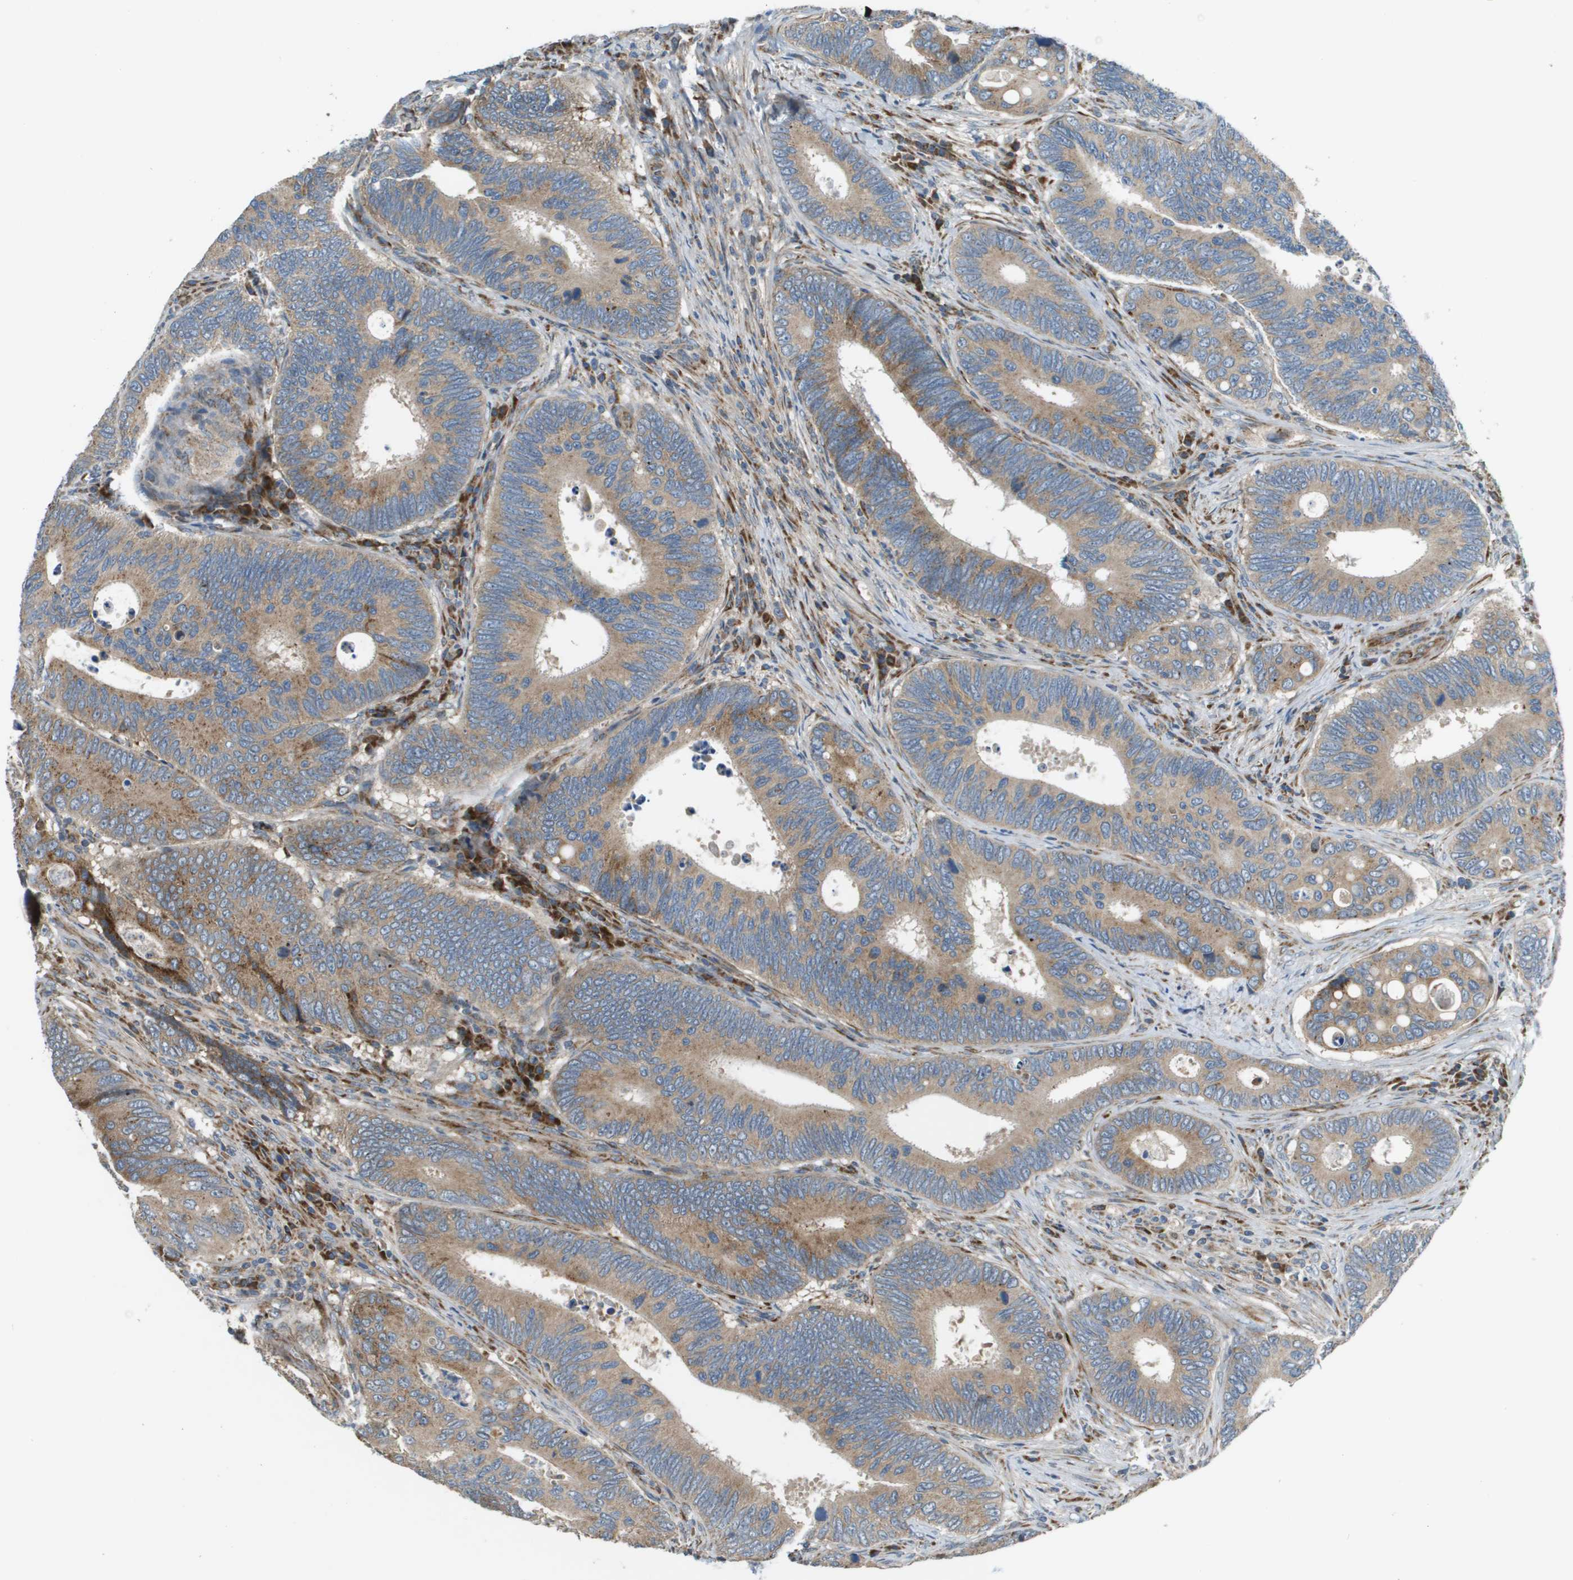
{"staining": {"intensity": "moderate", "quantity": ">75%", "location": "cytoplasmic/membranous"}, "tissue": "colorectal cancer", "cell_type": "Tumor cells", "image_type": "cancer", "snomed": [{"axis": "morphology", "description": "Inflammation, NOS"}, {"axis": "morphology", "description": "Adenocarcinoma, NOS"}, {"axis": "topography", "description": "Colon"}], "caption": "A medium amount of moderate cytoplasmic/membranous expression is seen in about >75% of tumor cells in adenocarcinoma (colorectal) tissue.", "gene": "NRK", "patient": {"sex": "male", "age": 72}}